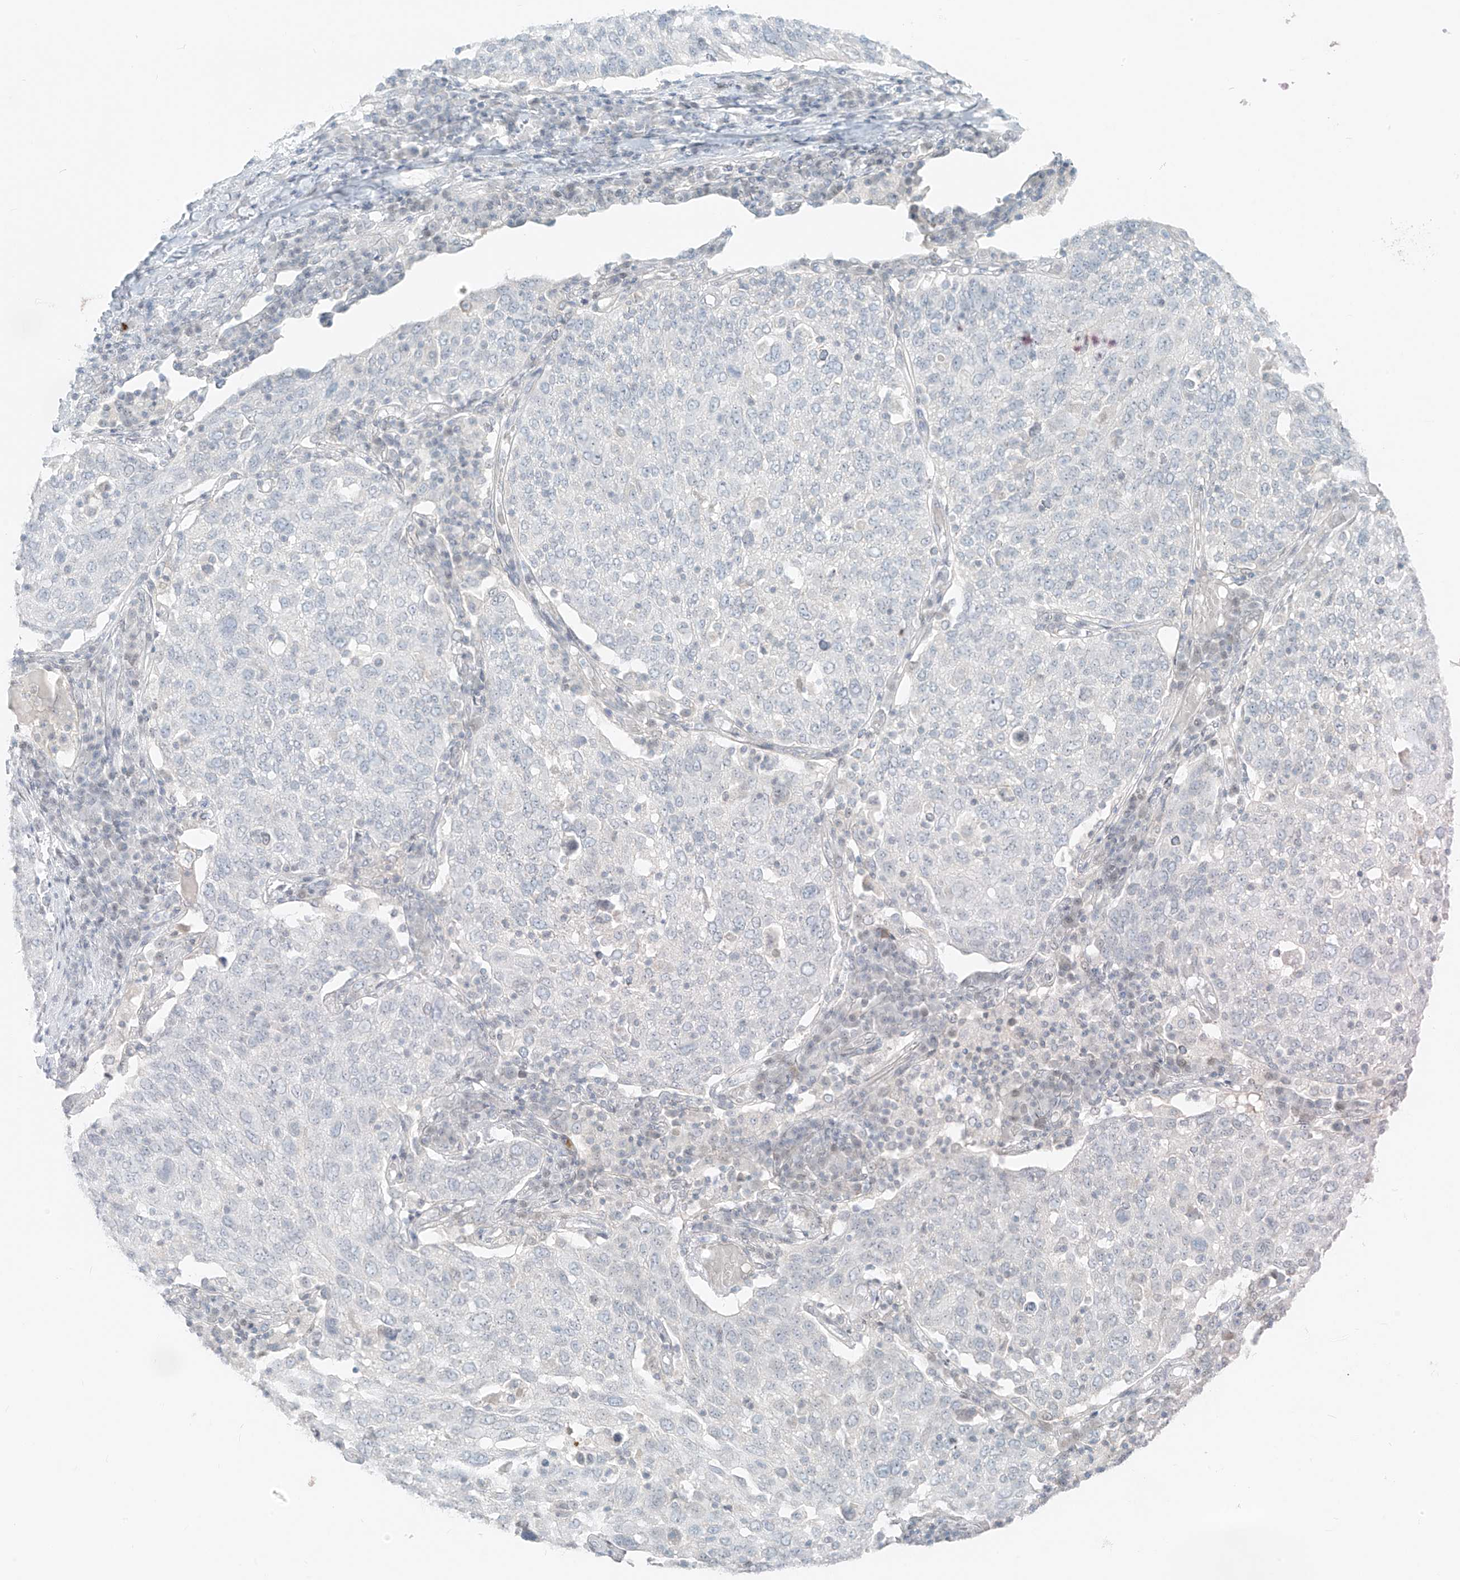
{"staining": {"intensity": "negative", "quantity": "none", "location": "none"}, "tissue": "lung cancer", "cell_type": "Tumor cells", "image_type": "cancer", "snomed": [{"axis": "morphology", "description": "Squamous cell carcinoma, NOS"}, {"axis": "topography", "description": "Lung"}], "caption": "The micrograph displays no significant staining in tumor cells of lung squamous cell carcinoma.", "gene": "OSBPL7", "patient": {"sex": "male", "age": 65}}